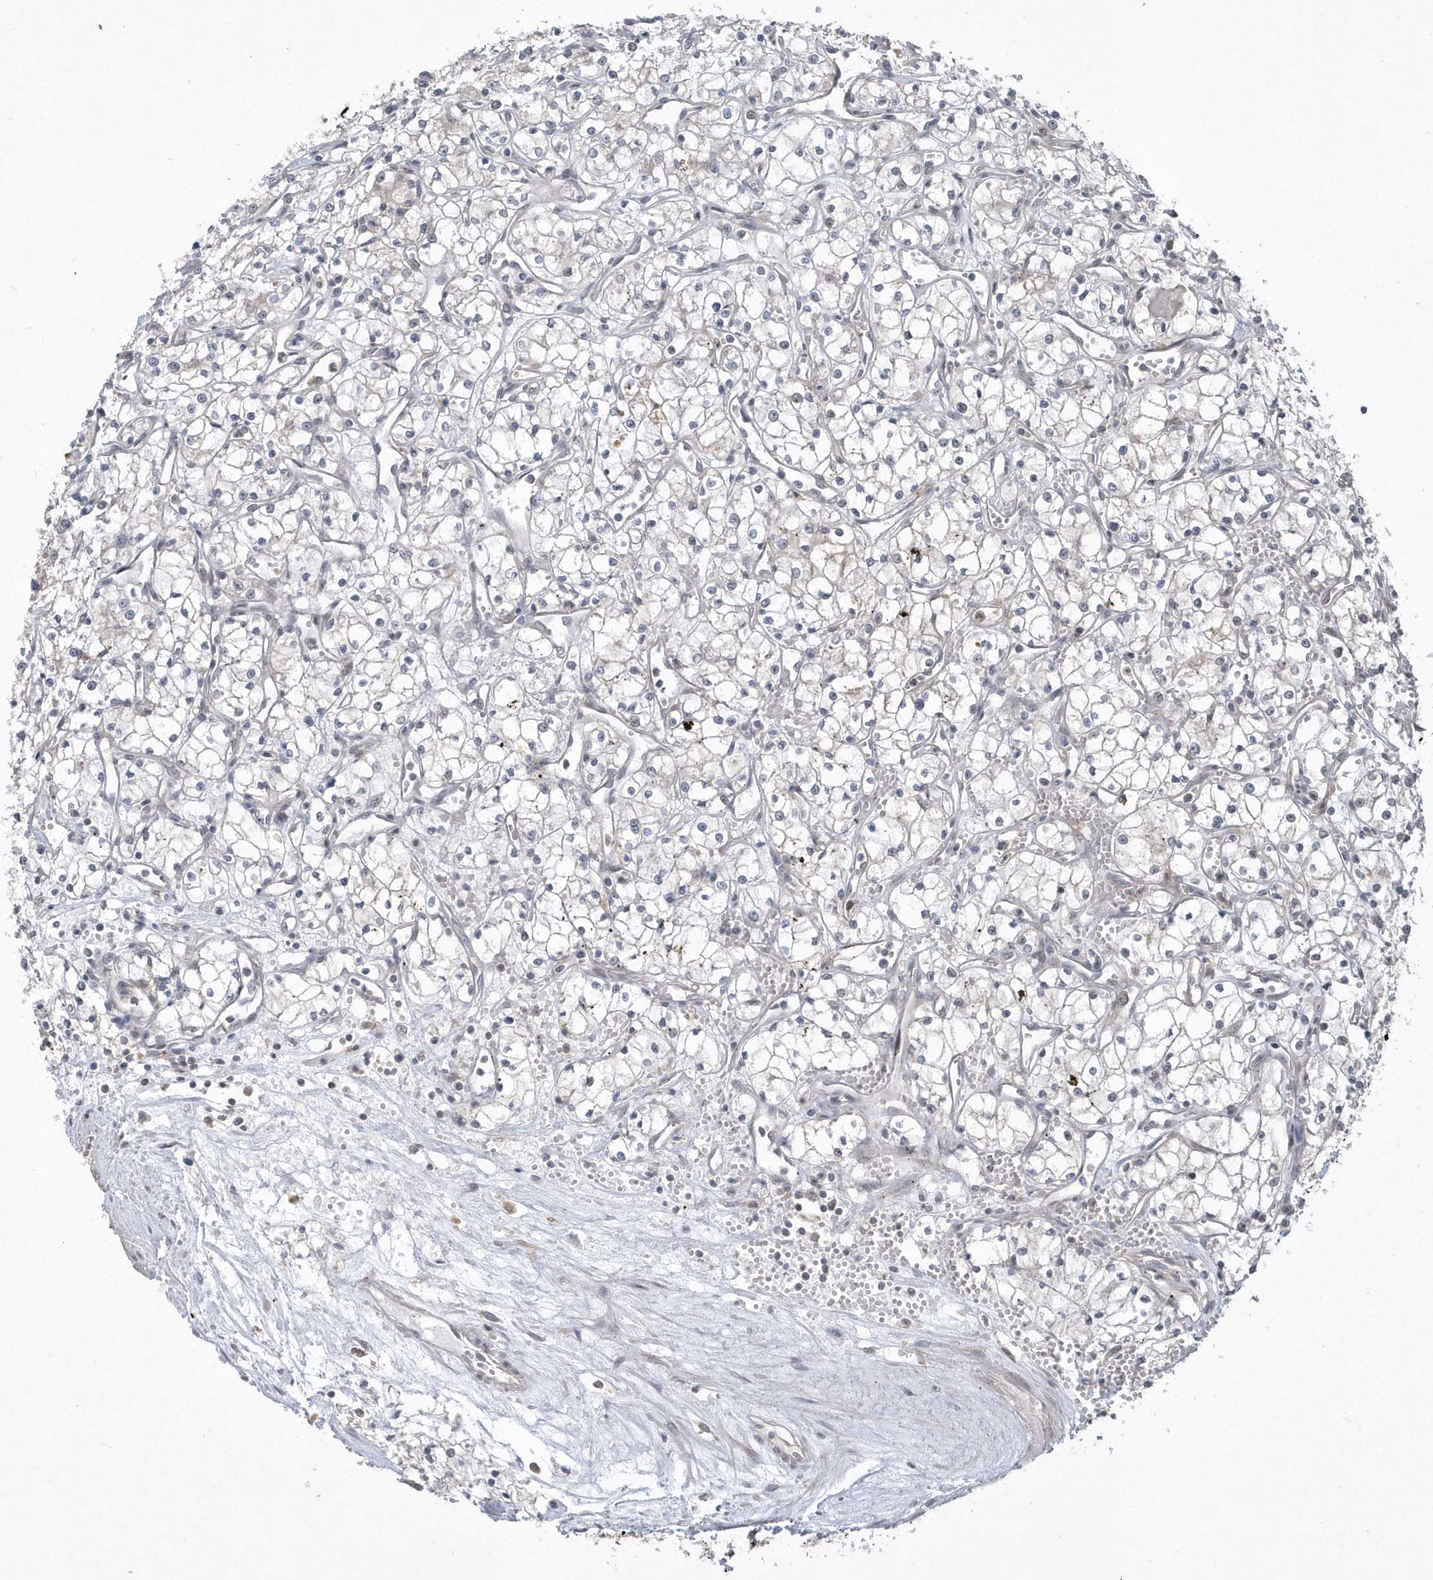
{"staining": {"intensity": "negative", "quantity": "none", "location": "none"}, "tissue": "renal cancer", "cell_type": "Tumor cells", "image_type": "cancer", "snomed": [{"axis": "morphology", "description": "Adenocarcinoma, NOS"}, {"axis": "topography", "description": "Kidney"}], "caption": "IHC image of neoplastic tissue: human renal cancer stained with DAB exhibits no significant protein staining in tumor cells.", "gene": "TSPEAR", "patient": {"sex": "male", "age": 59}}